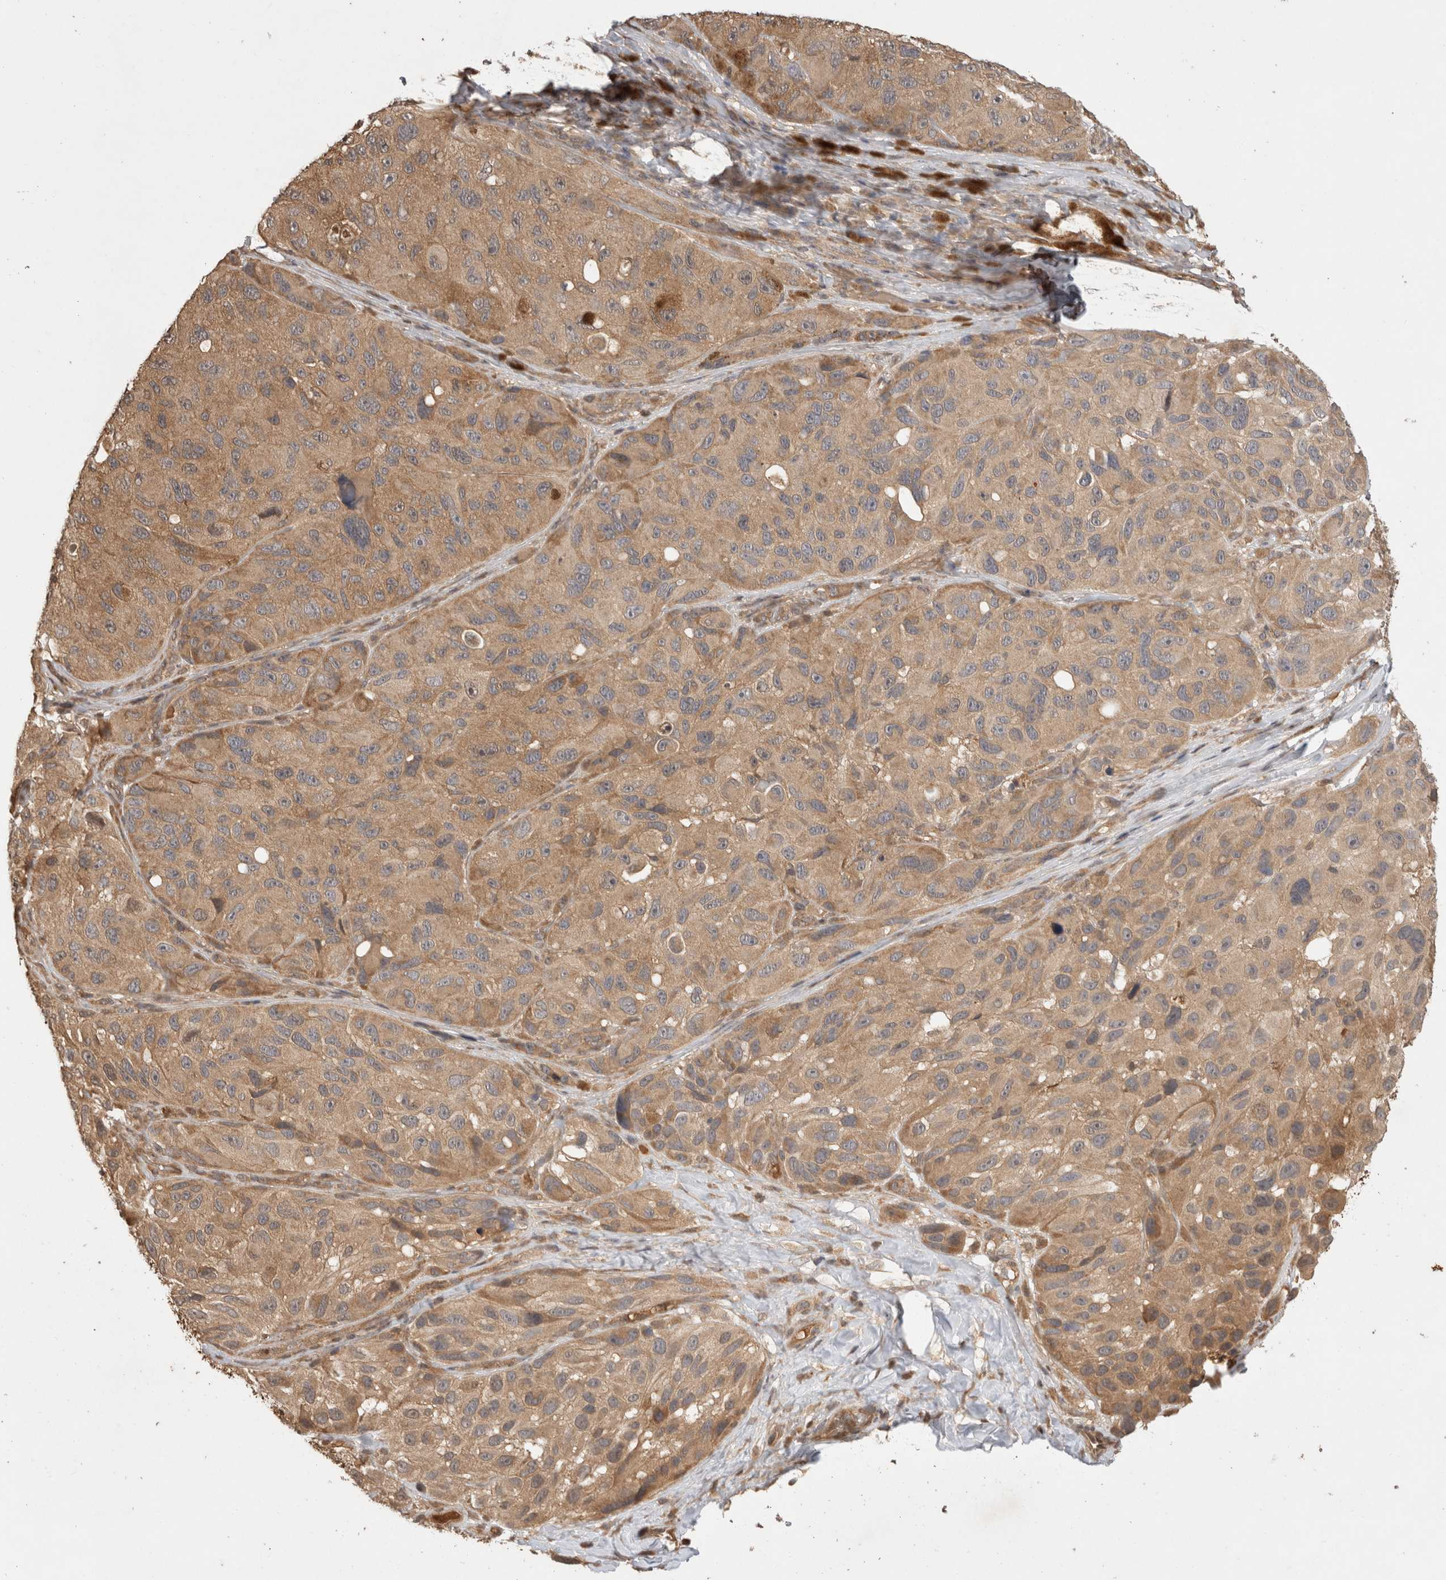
{"staining": {"intensity": "moderate", "quantity": ">75%", "location": "cytoplasmic/membranous"}, "tissue": "melanoma", "cell_type": "Tumor cells", "image_type": "cancer", "snomed": [{"axis": "morphology", "description": "Malignant melanoma, NOS"}, {"axis": "topography", "description": "Skin"}], "caption": "Tumor cells demonstrate medium levels of moderate cytoplasmic/membranous staining in approximately >75% of cells in melanoma.", "gene": "PRMT3", "patient": {"sex": "female", "age": 73}}